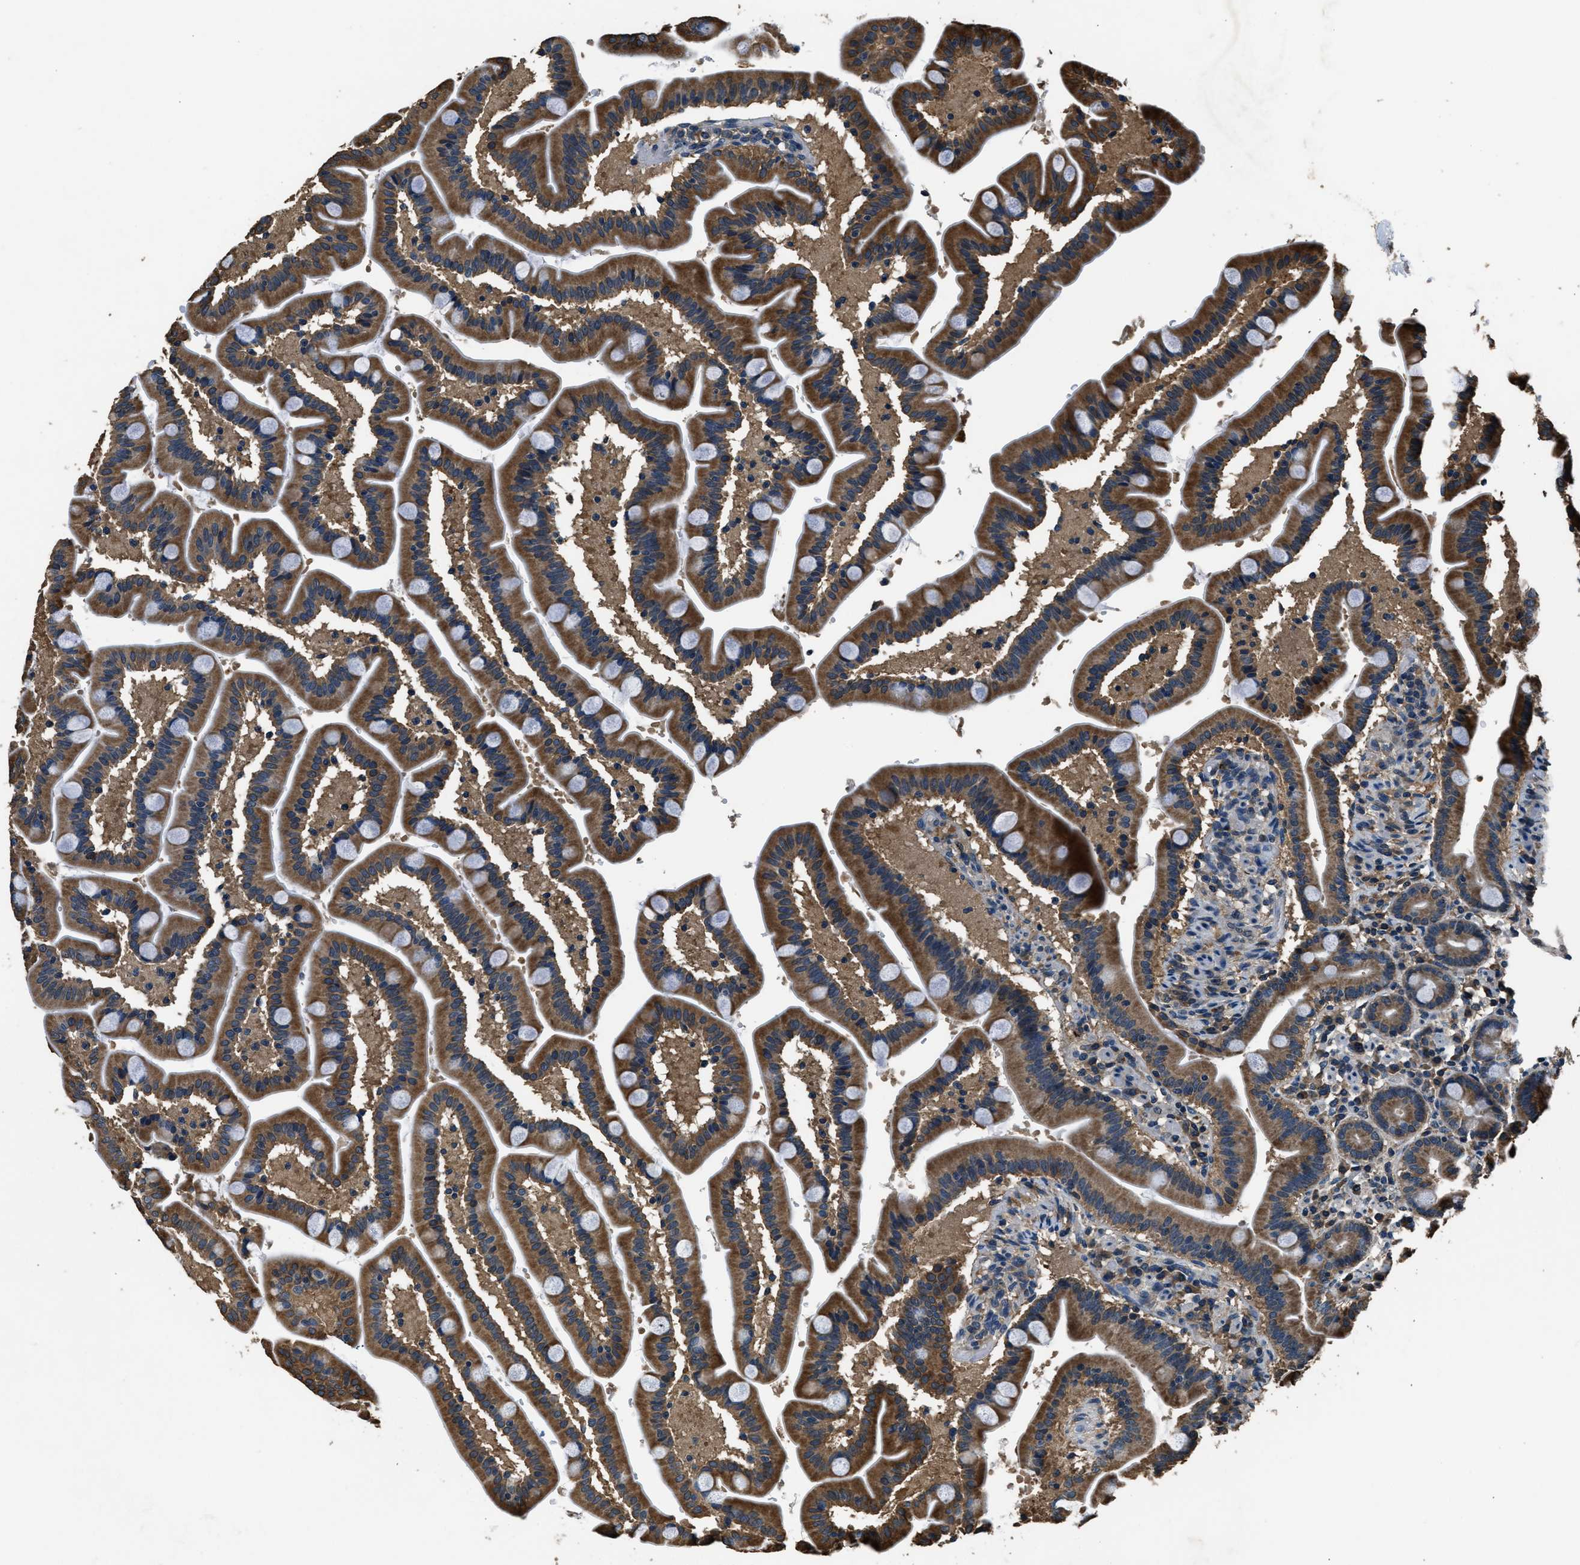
{"staining": {"intensity": "strong", "quantity": ">75%", "location": "cytoplasmic/membranous"}, "tissue": "duodenum", "cell_type": "Glandular cells", "image_type": "normal", "snomed": [{"axis": "morphology", "description": "Normal tissue, NOS"}, {"axis": "topography", "description": "Duodenum"}], "caption": "An image of human duodenum stained for a protein shows strong cytoplasmic/membranous brown staining in glandular cells.", "gene": "SALL3", "patient": {"sex": "male", "age": 54}}